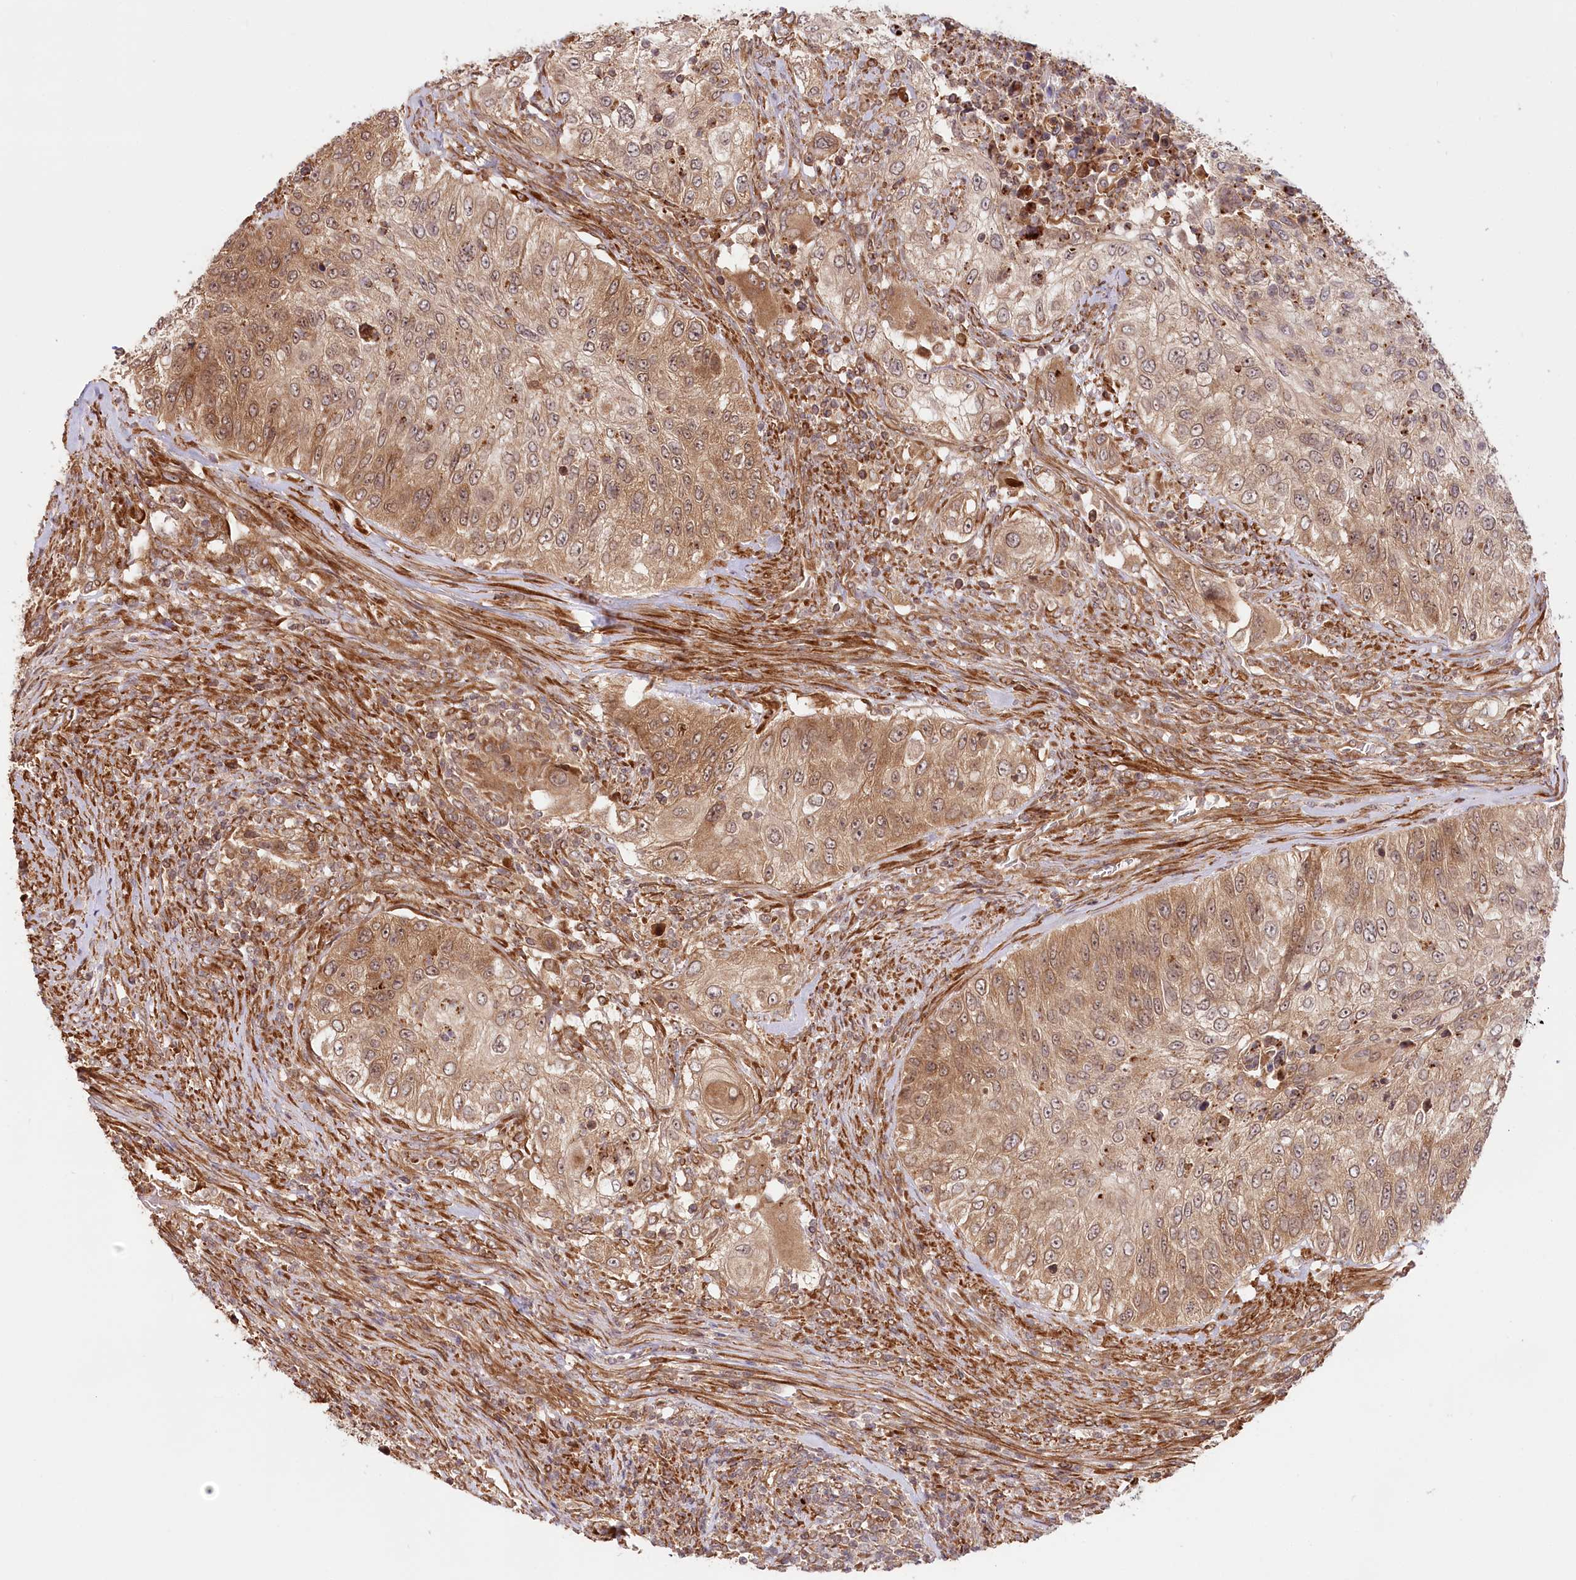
{"staining": {"intensity": "moderate", "quantity": ">75%", "location": "cytoplasmic/membranous"}, "tissue": "urothelial cancer", "cell_type": "Tumor cells", "image_type": "cancer", "snomed": [{"axis": "morphology", "description": "Urothelial carcinoma, High grade"}, {"axis": "topography", "description": "Urinary bladder"}], "caption": "There is medium levels of moderate cytoplasmic/membranous expression in tumor cells of high-grade urothelial carcinoma, as demonstrated by immunohistochemical staining (brown color).", "gene": "CEP70", "patient": {"sex": "female", "age": 60}}